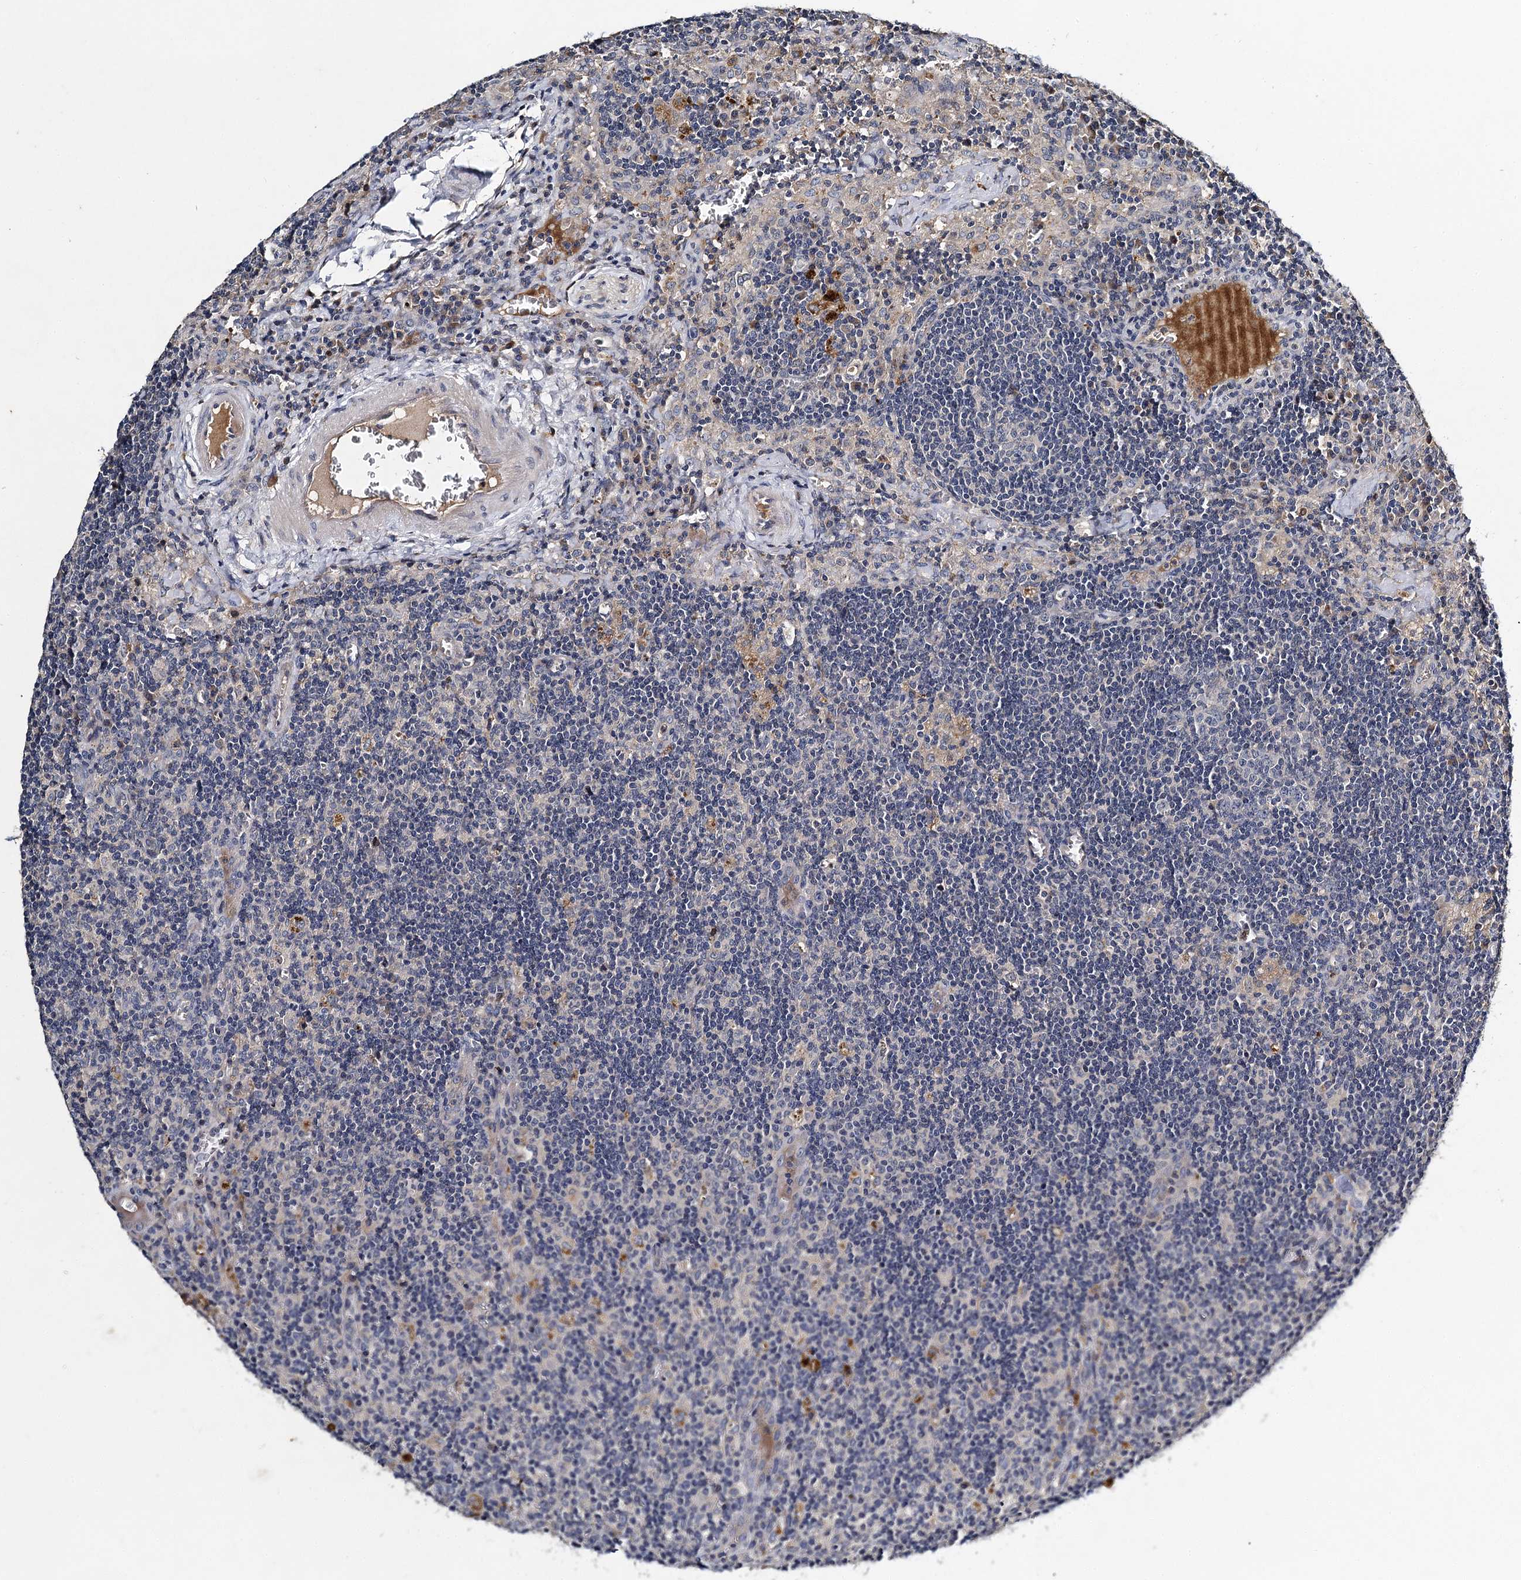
{"staining": {"intensity": "negative", "quantity": "none", "location": "none"}, "tissue": "lymph node", "cell_type": "Germinal center cells", "image_type": "normal", "snomed": [{"axis": "morphology", "description": "Normal tissue, NOS"}, {"axis": "topography", "description": "Lymph node"}], "caption": "This is an IHC photomicrograph of normal human lymph node. There is no positivity in germinal center cells.", "gene": "SLC11A2", "patient": {"sex": "male", "age": 58}}